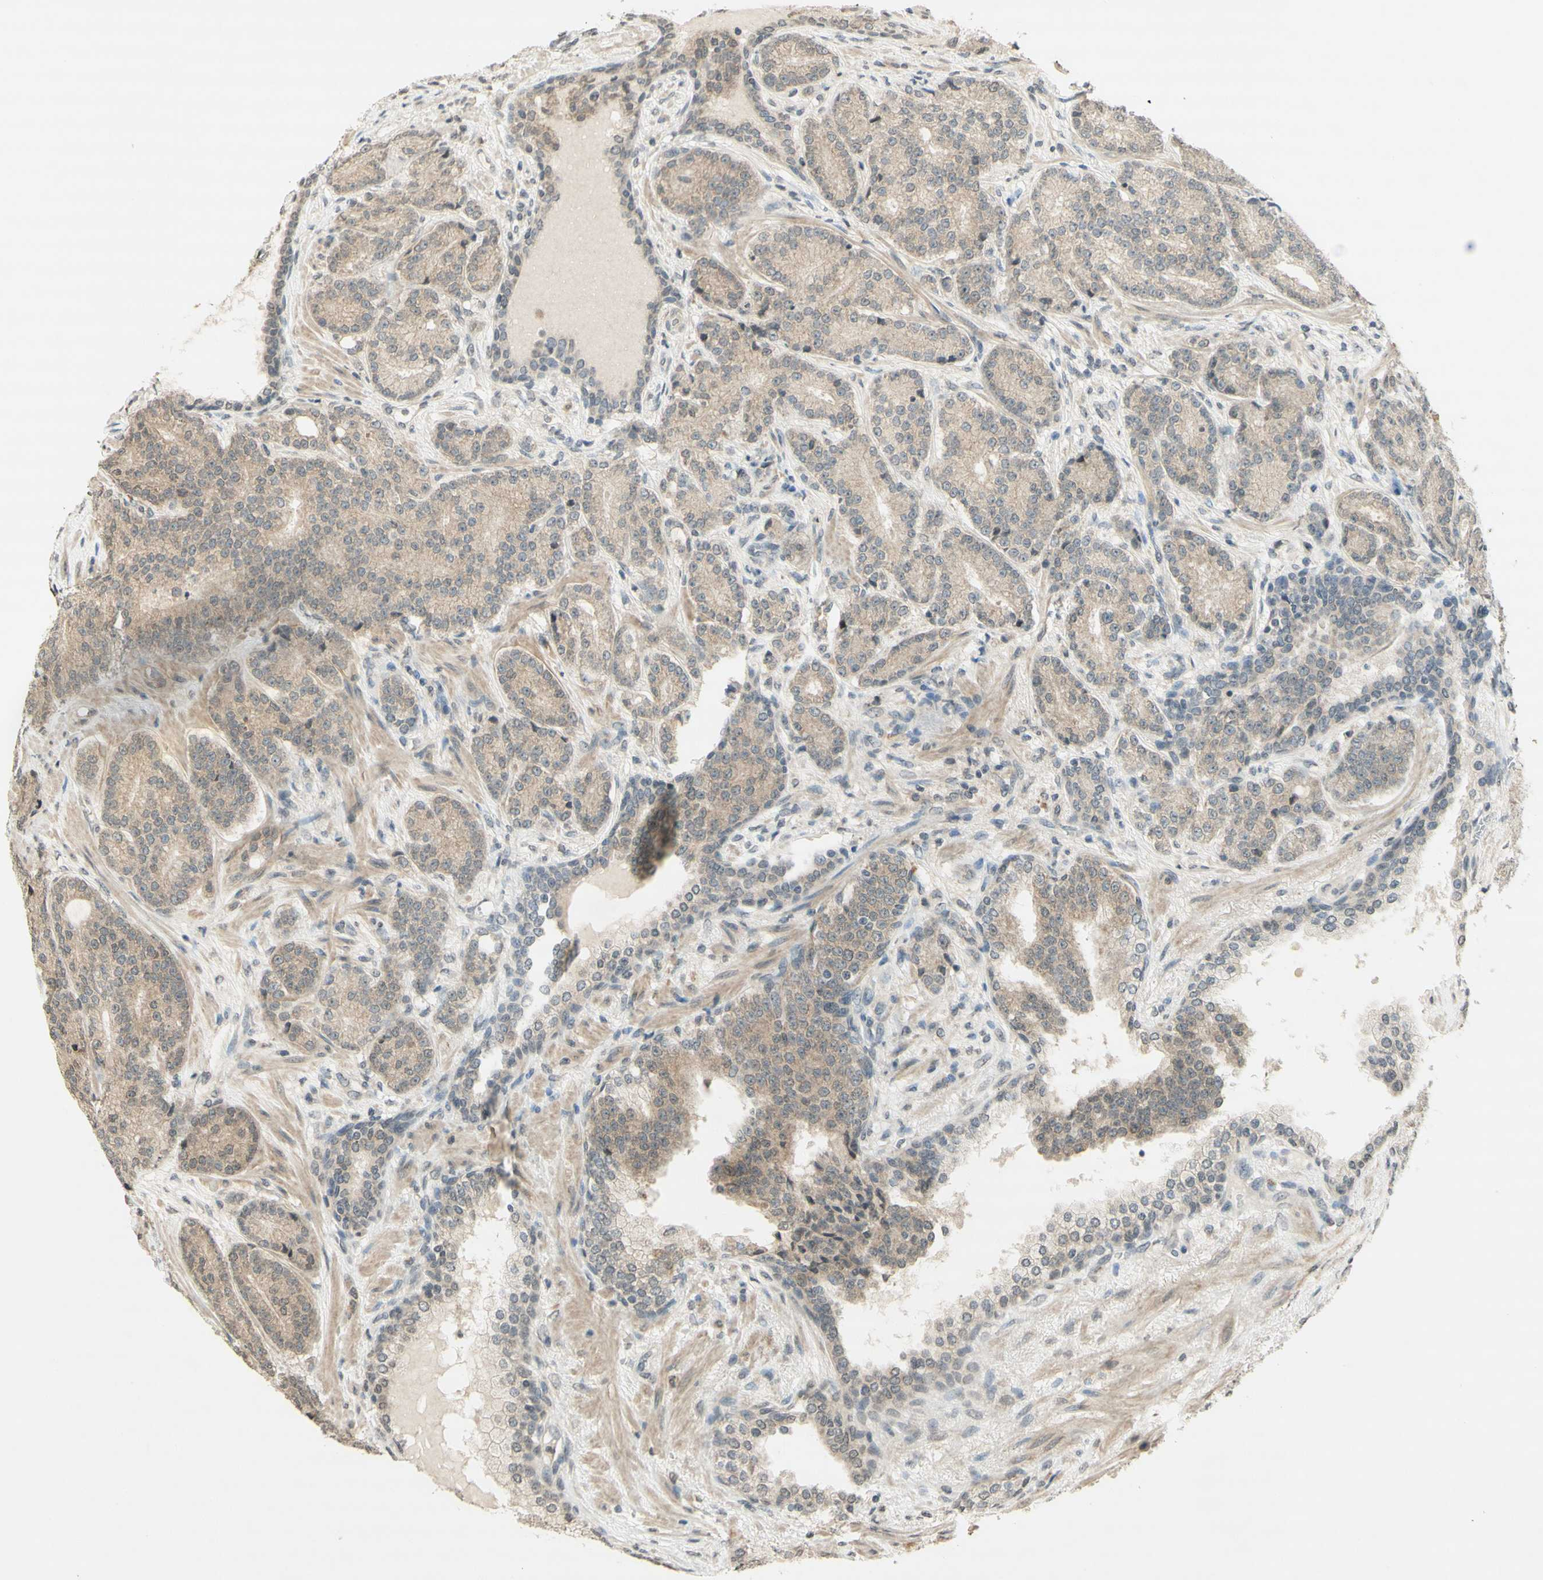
{"staining": {"intensity": "weak", "quantity": ">75%", "location": "cytoplasmic/membranous"}, "tissue": "prostate cancer", "cell_type": "Tumor cells", "image_type": "cancer", "snomed": [{"axis": "morphology", "description": "Adenocarcinoma, High grade"}, {"axis": "topography", "description": "Prostate"}], "caption": "Immunohistochemical staining of human prostate cancer exhibits low levels of weak cytoplasmic/membranous protein positivity in approximately >75% of tumor cells.", "gene": "GLI1", "patient": {"sex": "male", "age": 61}}